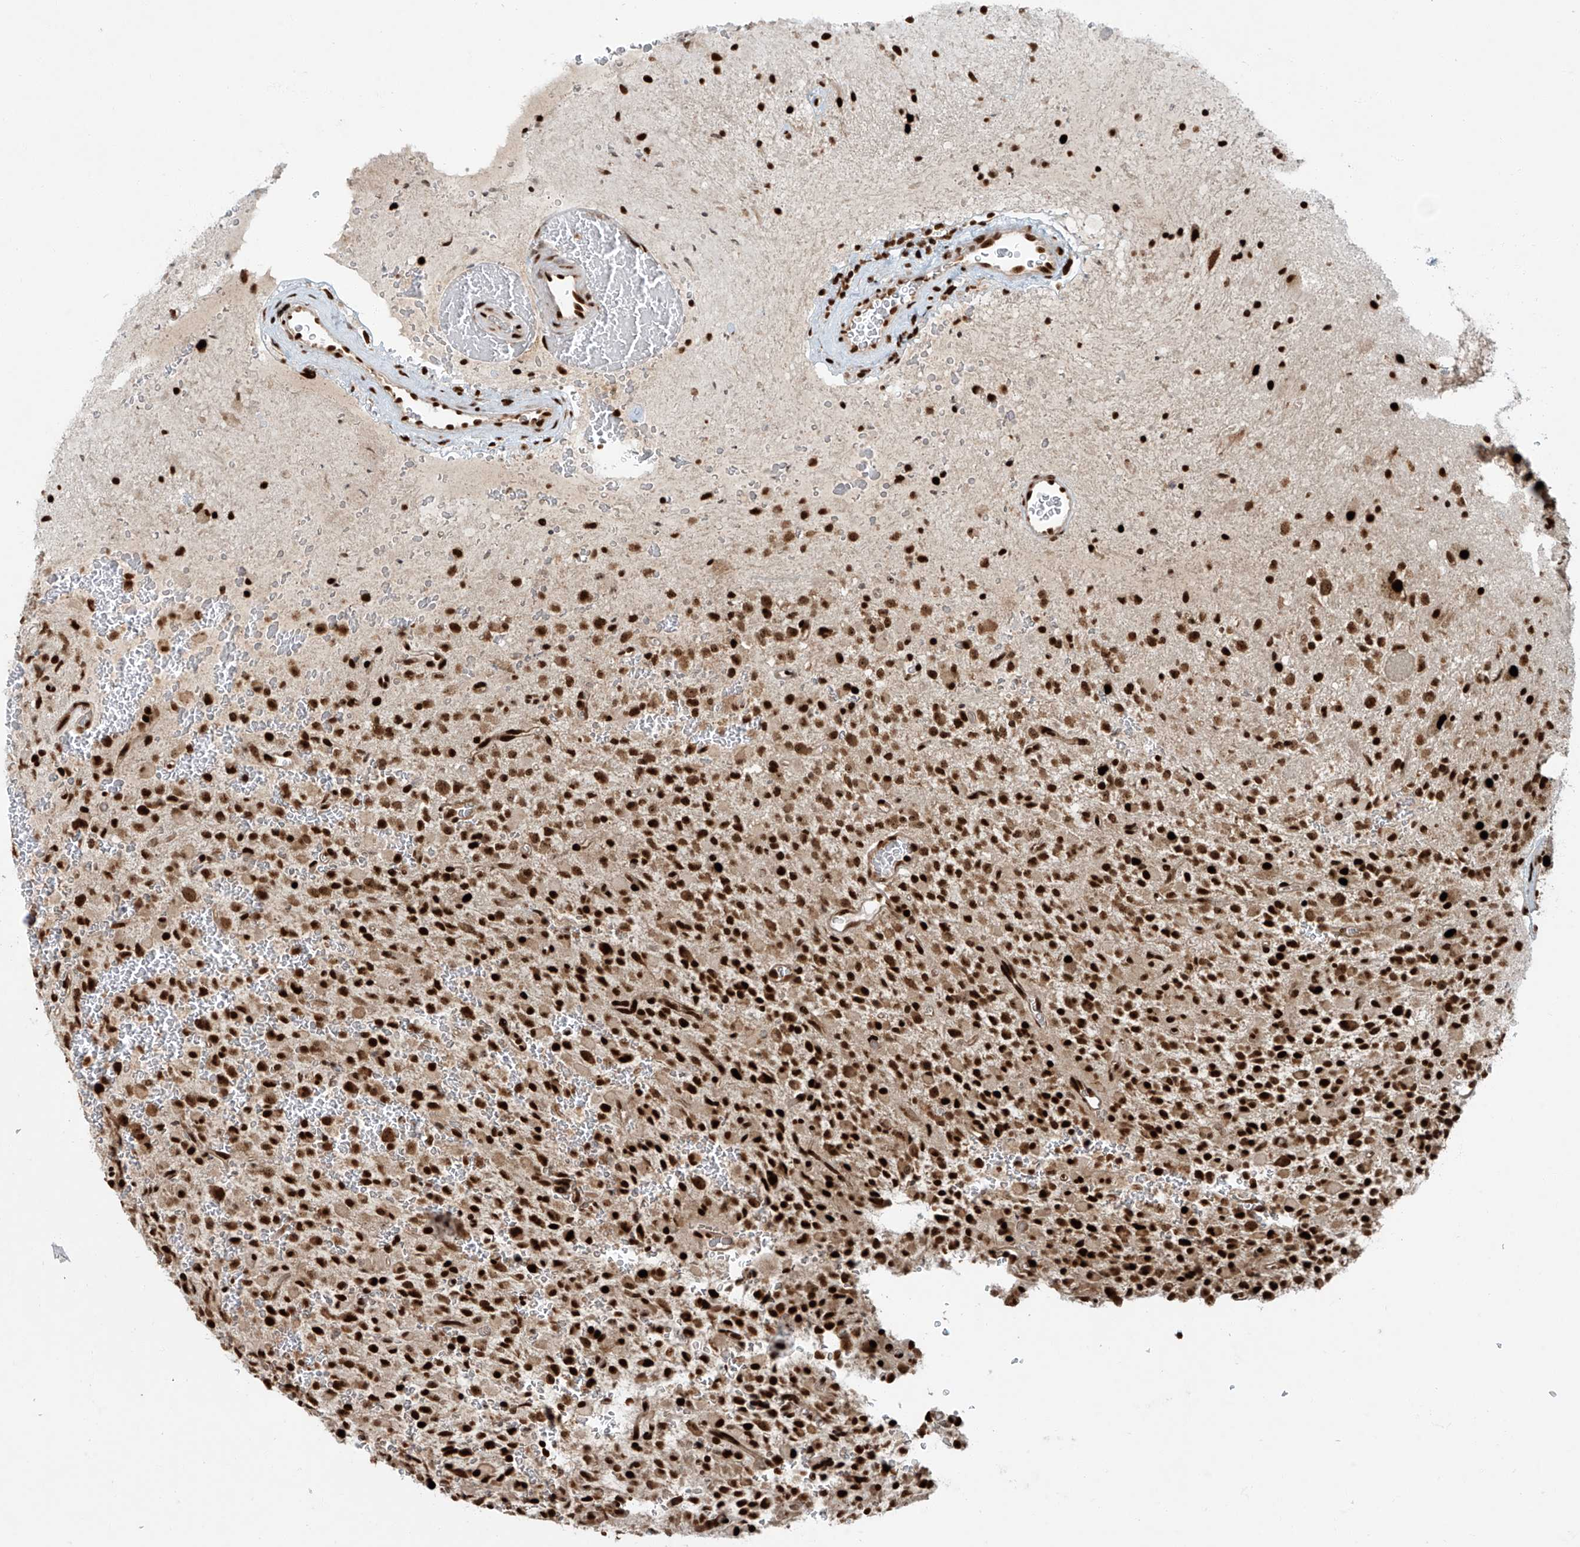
{"staining": {"intensity": "strong", "quantity": ">75%", "location": "nuclear"}, "tissue": "glioma", "cell_type": "Tumor cells", "image_type": "cancer", "snomed": [{"axis": "morphology", "description": "Glioma, malignant, High grade"}, {"axis": "topography", "description": "Brain"}], "caption": "Glioma stained for a protein (brown) shows strong nuclear positive positivity in approximately >75% of tumor cells.", "gene": "FAM193B", "patient": {"sex": "male", "age": 34}}